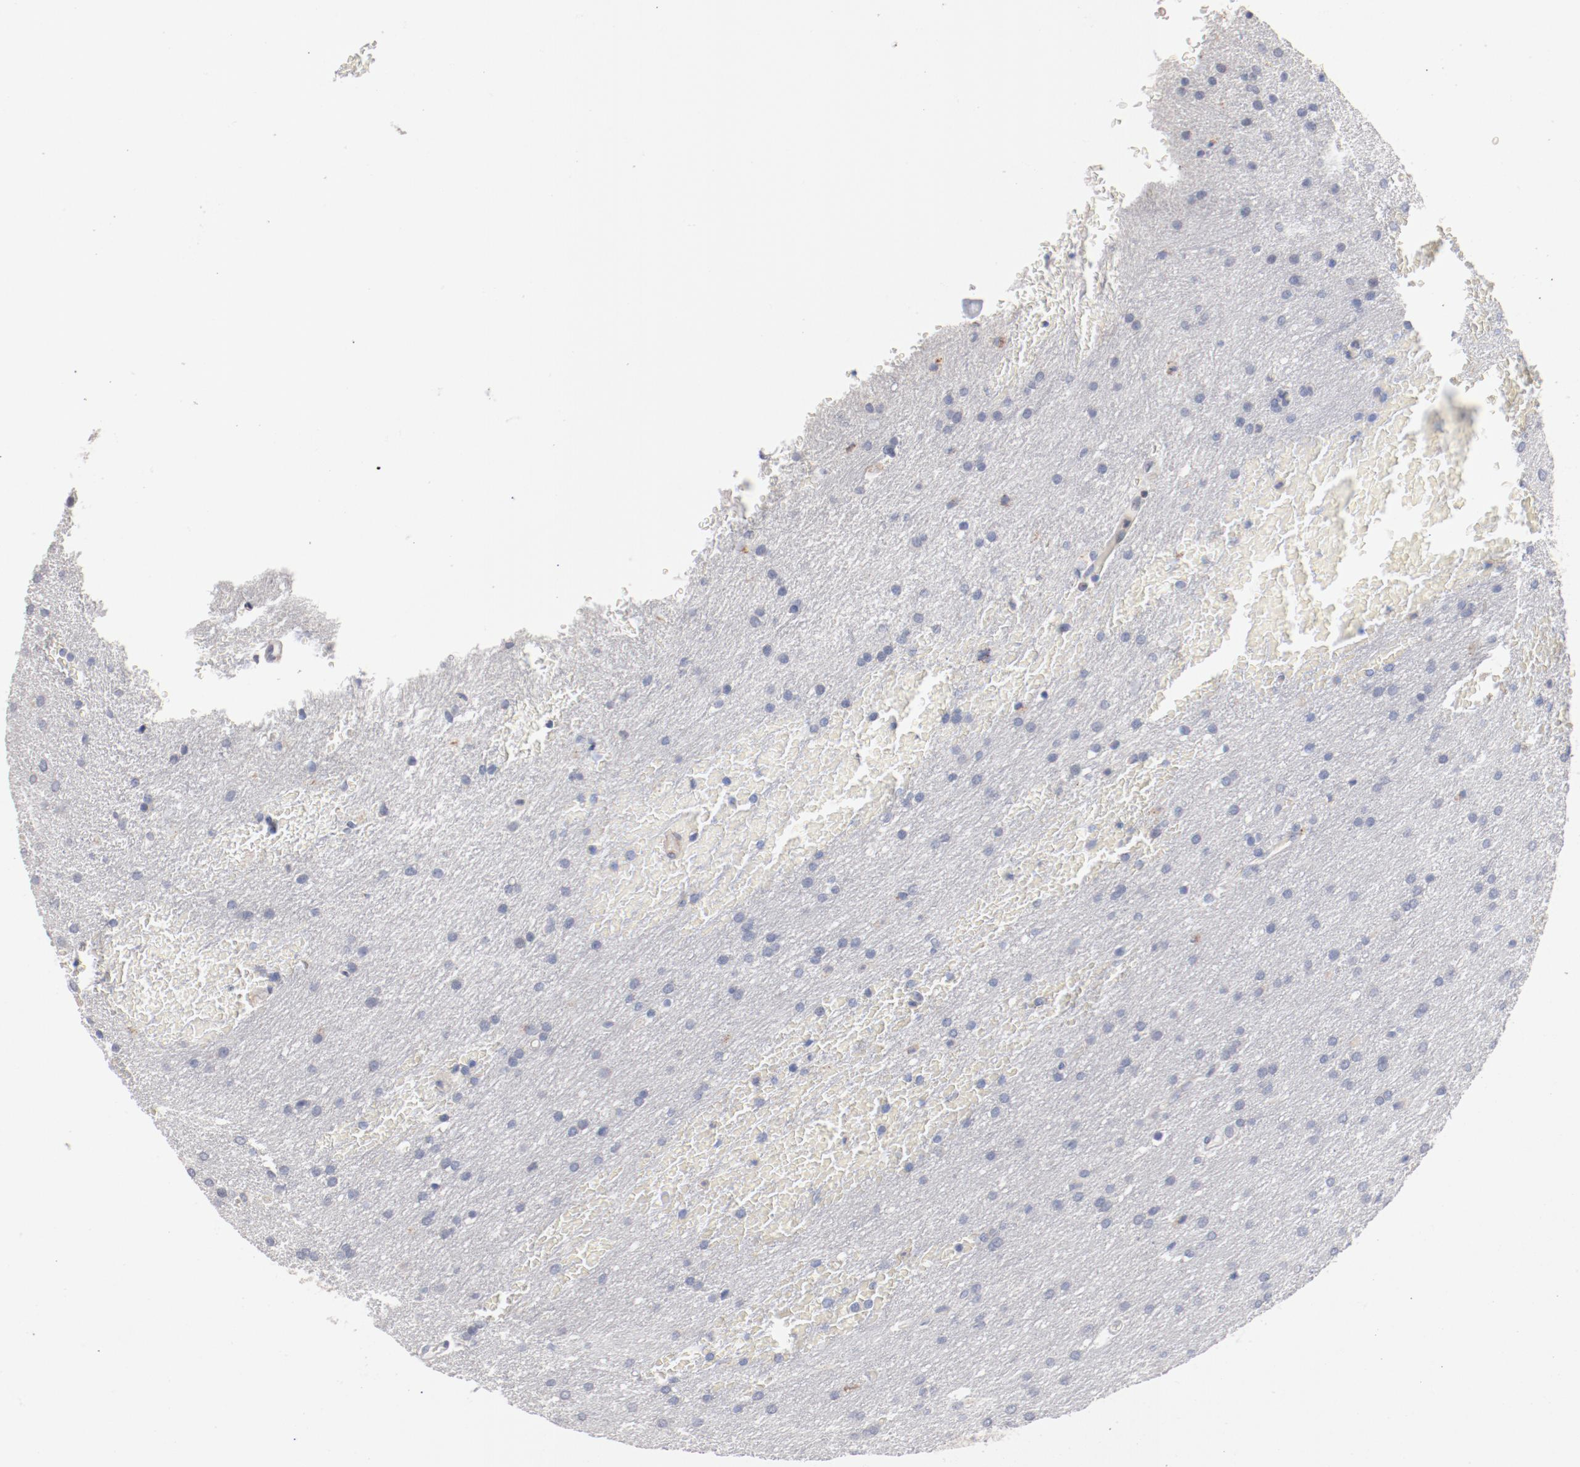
{"staining": {"intensity": "negative", "quantity": "none", "location": "none"}, "tissue": "glioma", "cell_type": "Tumor cells", "image_type": "cancer", "snomed": [{"axis": "morphology", "description": "Glioma, malignant, Low grade"}, {"axis": "topography", "description": "Brain"}], "caption": "Tumor cells are negative for brown protein staining in glioma.", "gene": "AK7", "patient": {"sex": "female", "age": 32}}